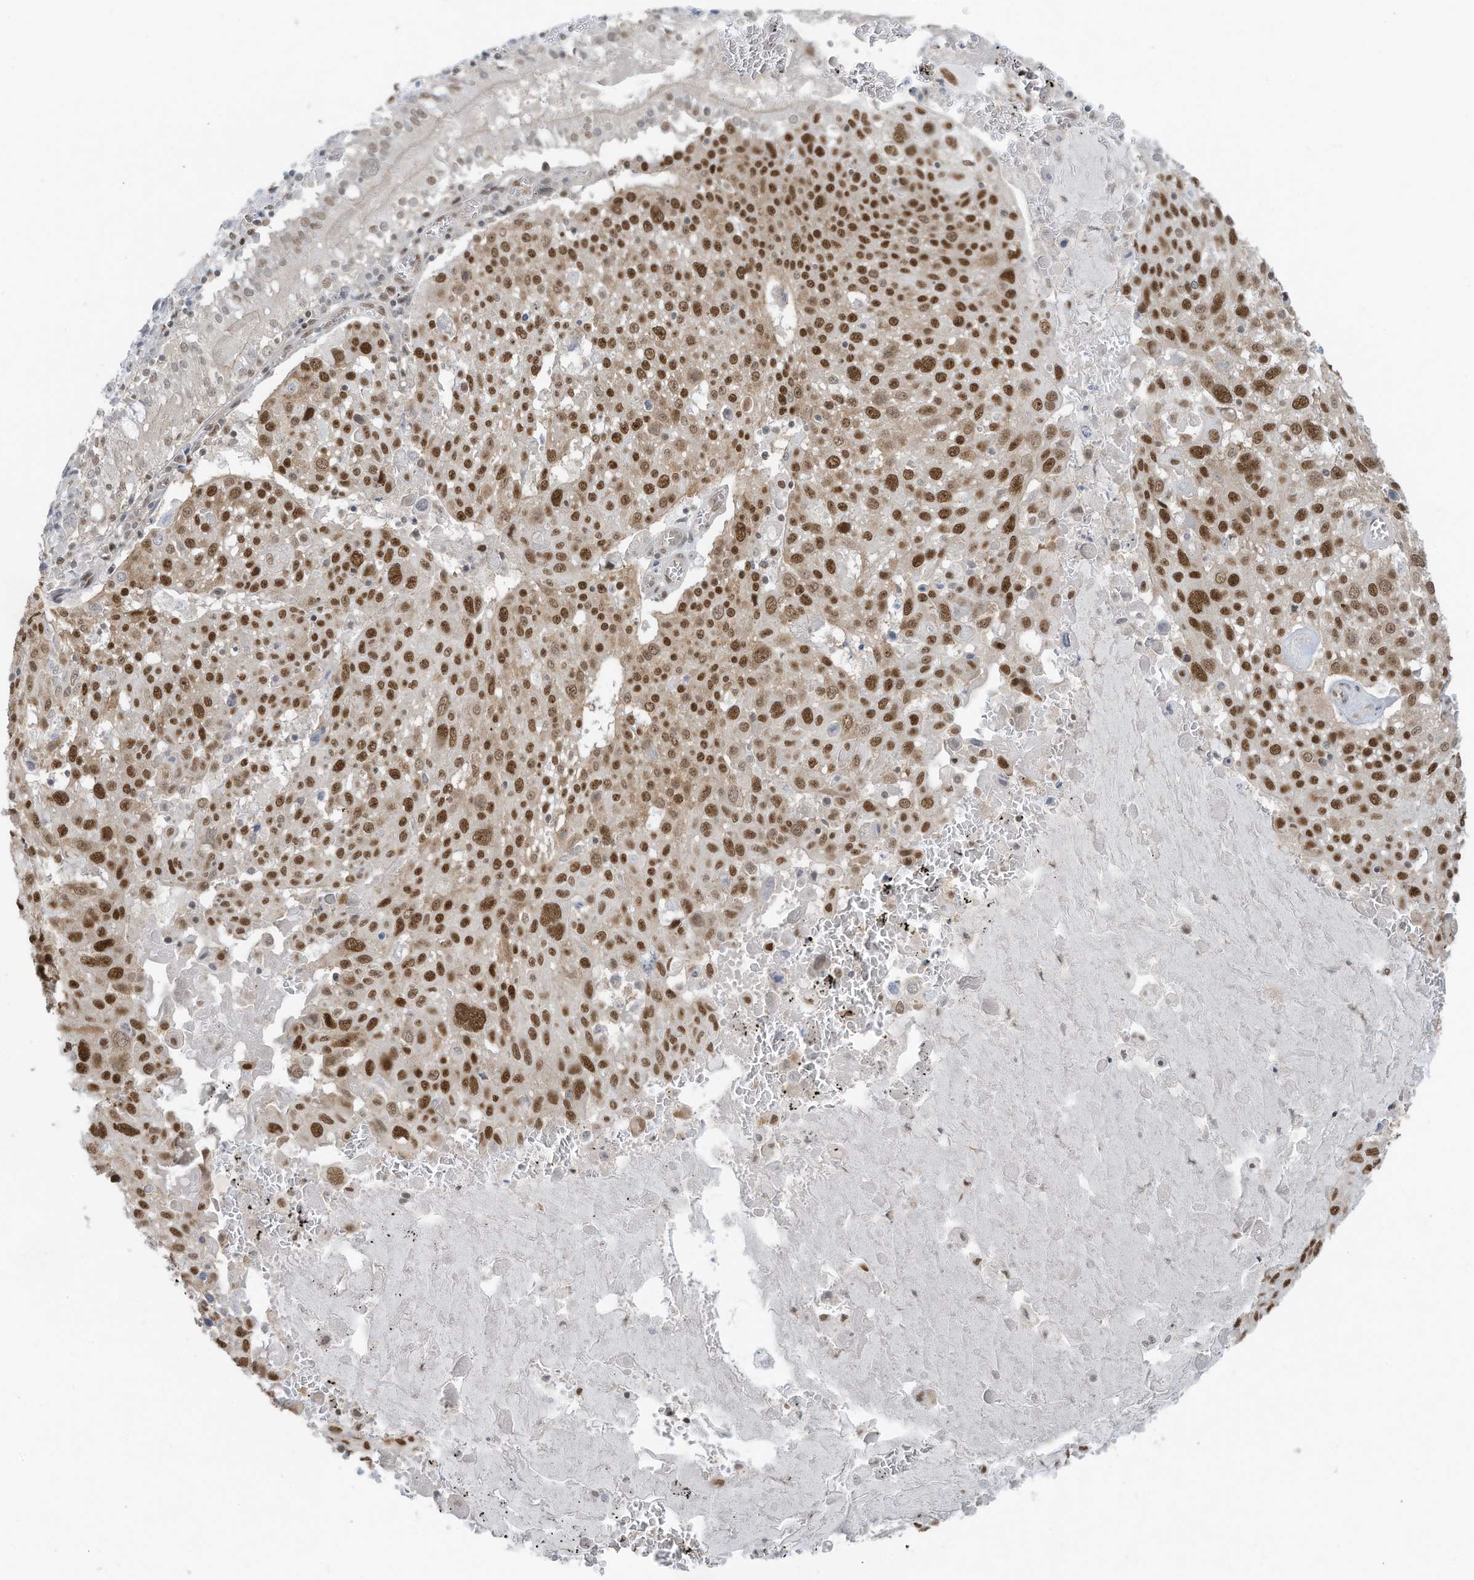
{"staining": {"intensity": "strong", "quantity": ">75%", "location": "nuclear"}, "tissue": "lung cancer", "cell_type": "Tumor cells", "image_type": "cancer", "snomed": [{"axis": "morphology", "description": "Squamous cell carcinoma, NOS"}, {"axis": "topography", "description": "Lung"}], "caption": "Immunohistochemistry of human lung cancer exhibits high levels of strong nuclear positivity in about >75% of tumor cells.", "gene": "DBR1", "patient": {"sex": "male", "age": 65}}